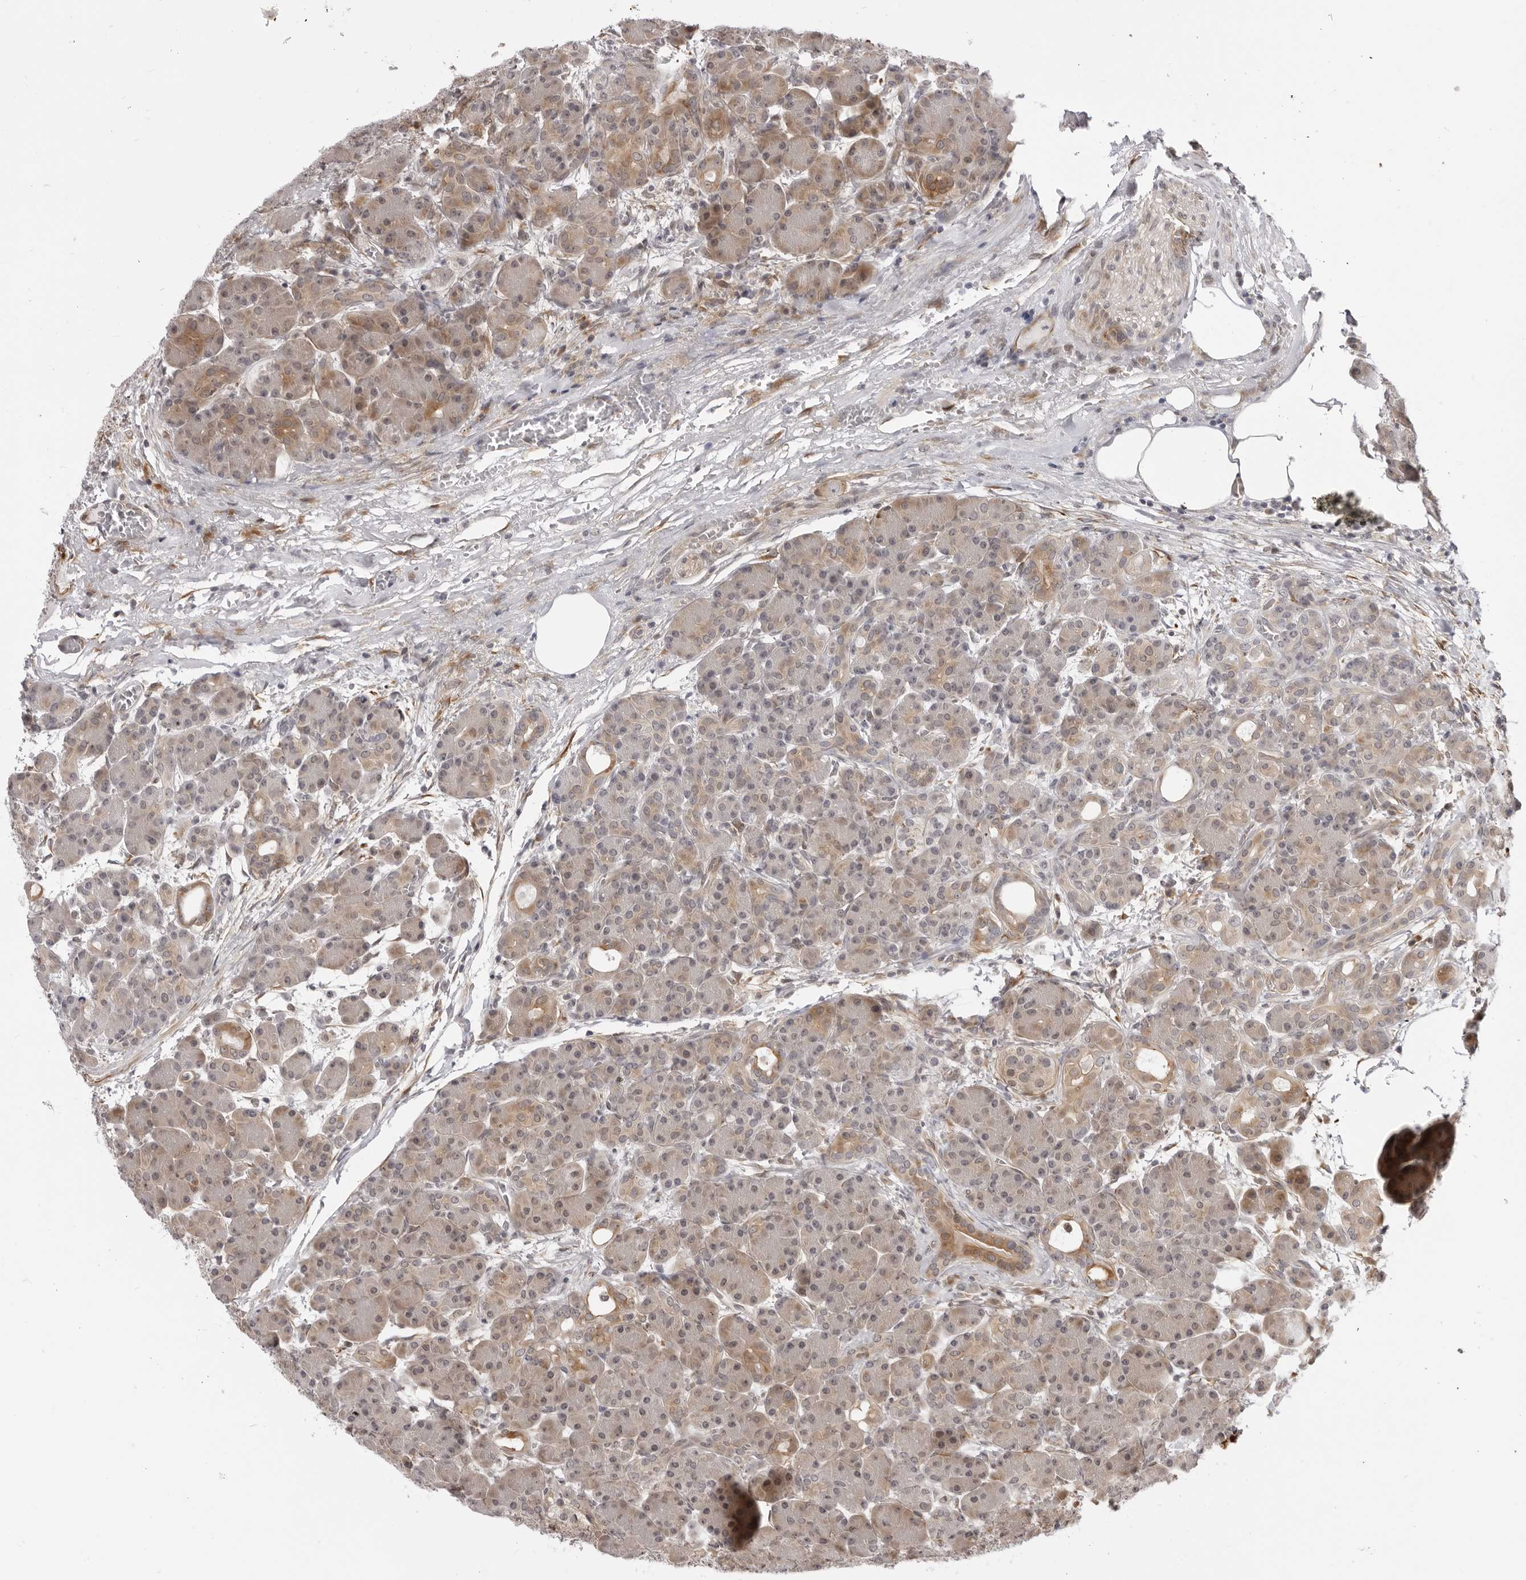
{"staining": {"intensity": "moderate", "quantity": ">75%", "location": "cytoplasmic/membranous"}, "tissue": "pancreas", "cell_type": "Exocrine glandular cells", "image_type": "normal", "snomed": [{"axis": "morphology", "description": "Normal tissue, NOS"}, {"axis": "topography", "description": "Pancreas"}], "caption": "A high-resolution image shows immunohistochemistry (IHC) staining of benign pancreas, which displays moderate cytoplasmic/membranous staining in about >75% of exocrine glandular cells.", "gene": "SRGAP2", "patient": {"sex": "male", "age": 63}}